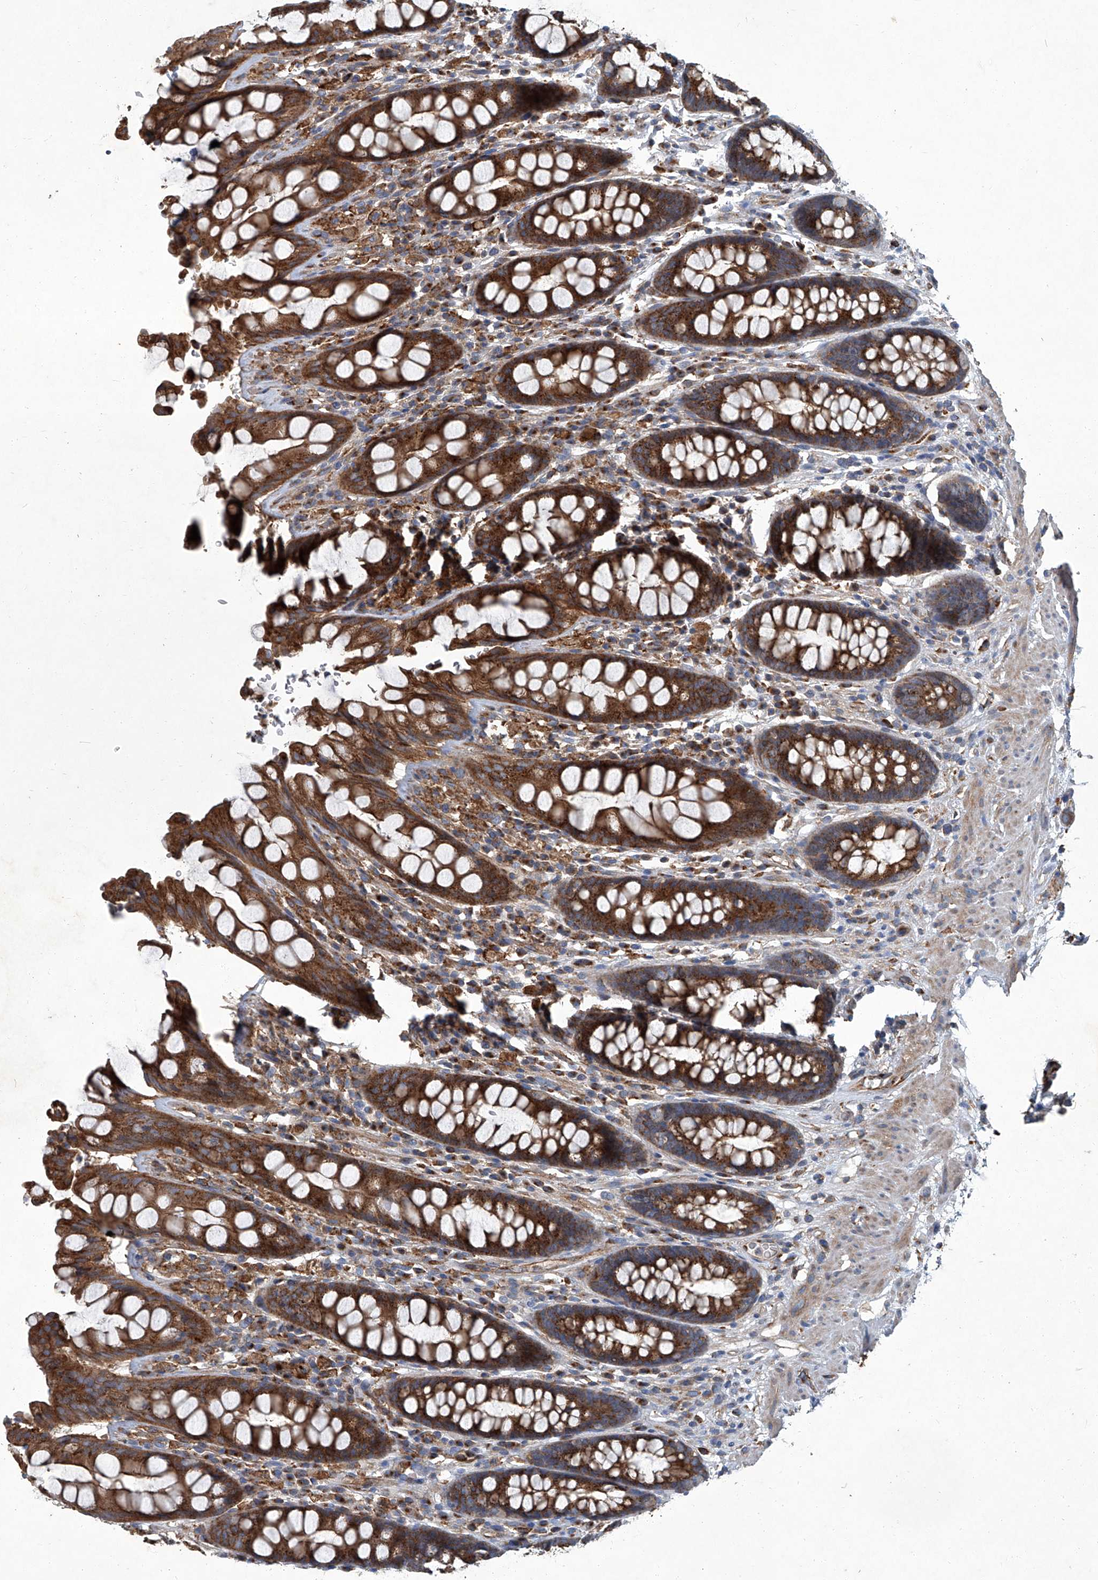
{"staining": {"intensity": "strong", "quantity": ">75%", "location": "cytoplasmic/membranous"}, "tissue": "rectum", "cell_type": "Glandular cells", "image_type": "normal", "snomed": [{"axis": "morphology", "description": "Normal tissue, NOS"}, {"axis": "topography", "description": "Rectum"}], "caption": "IHC micrograph of normal rectum: rectum stained using immunohistochemistry (IHC) reveals high levels of strong protein expression localized specifically in the cytoplasmic/membranous of glandular cells, appearing as a cytoplasmic/membranous brown color.", "gene": "PIGH", "patient": {"sex": "male", "age": 64}}